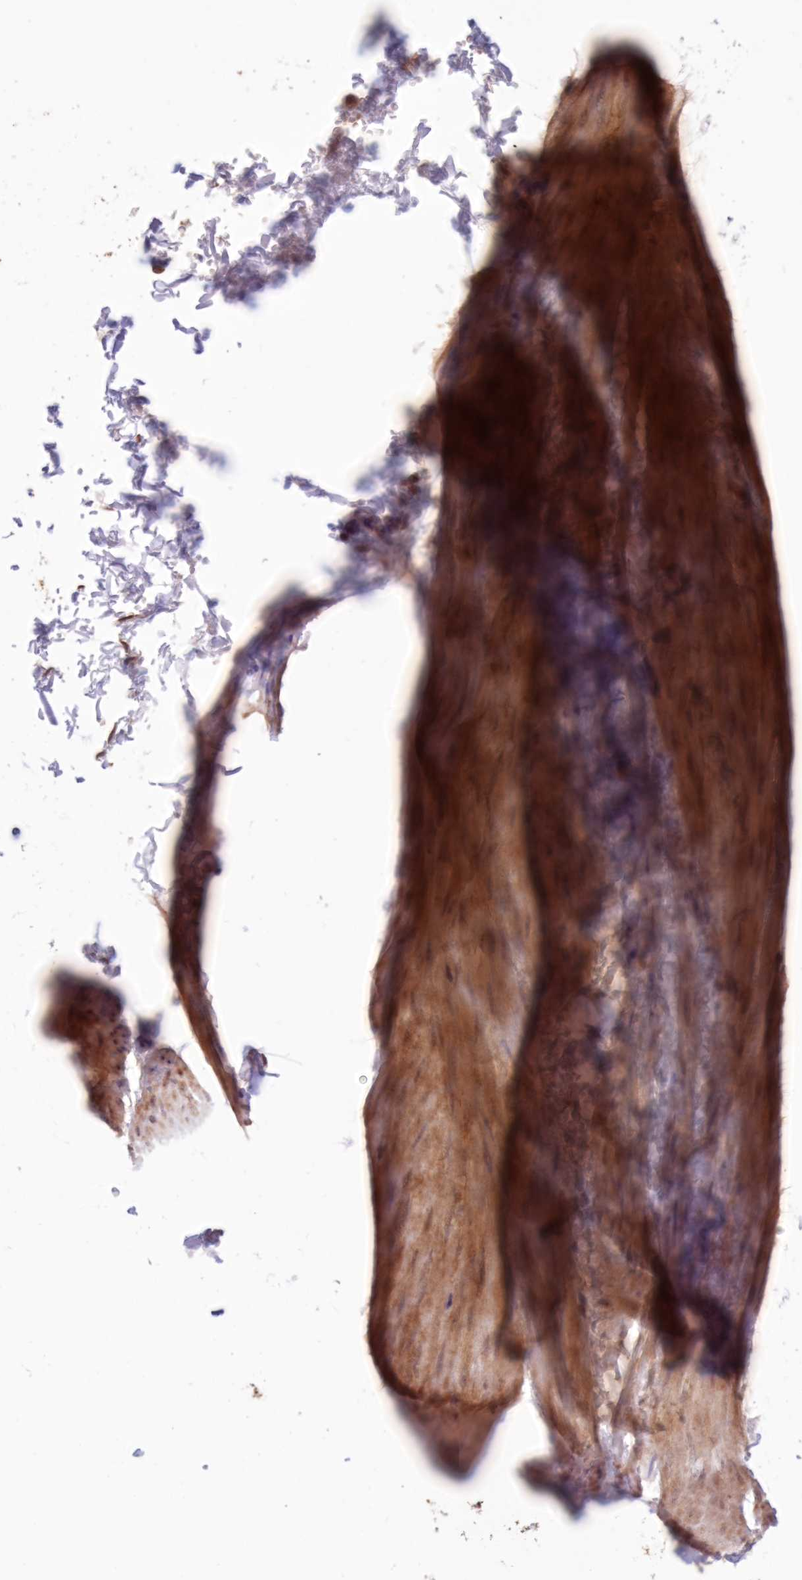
{"staining": {"intensity": "weak", "quantity": "25%-75%", "location": "cytoplasmic/membranous,nuclear"}, "tissue": "smooth muscle", "cell_type": "Smooth muscle cells", "image_type": "normal", "snomed": [{"axis": "morphology", "description": "Urothelial carcinoma, High grade"}, {"axis": "topography", "description": "Urinary bladder"}], "caption": "IHC of benign human smooth muscle displays low levels of weak cytoplasmic/membranous,nuclear expression in approximately 25%-75% of smooth muscle cells.", "gene": "PCYOX1L", "patient": {"sex": "male", "age": 46}}